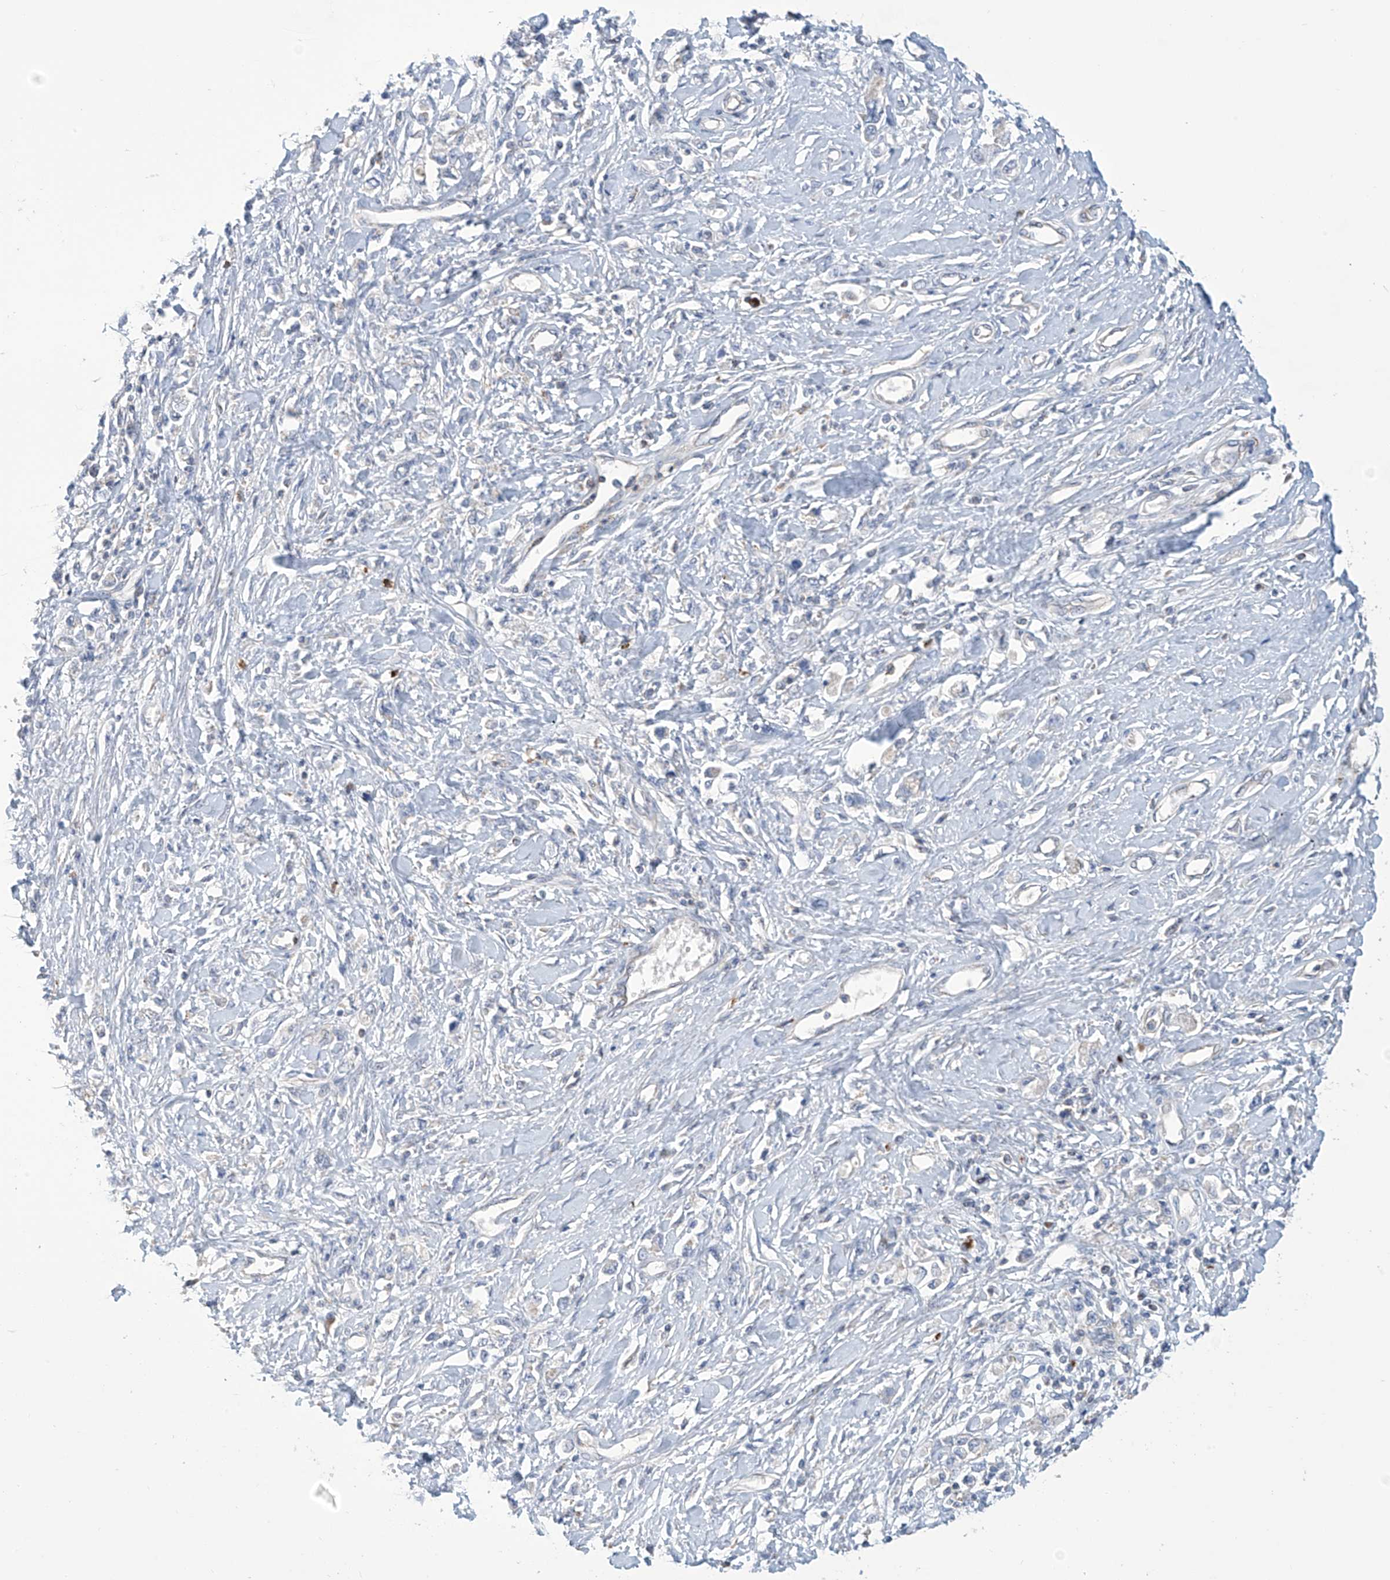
{"staining": {"intensity": "negative", "quantity": "none", "location": "none"}, "tissue": "stomach cancer", "cell_type": "Tumor cells", "image_type": "cancer", "snomed": [{"axis": "morphology", "description": "Adenocarcinoma, NOS"}, {"axis": "topography", "description": "Stomach"}], "caption": "Photomicrograph shows no significant protein positivity in tumor cells of adenocarcinoma (stomach).", "gene": "IBA57", "patient": {"sex": "female", "age": 76}}